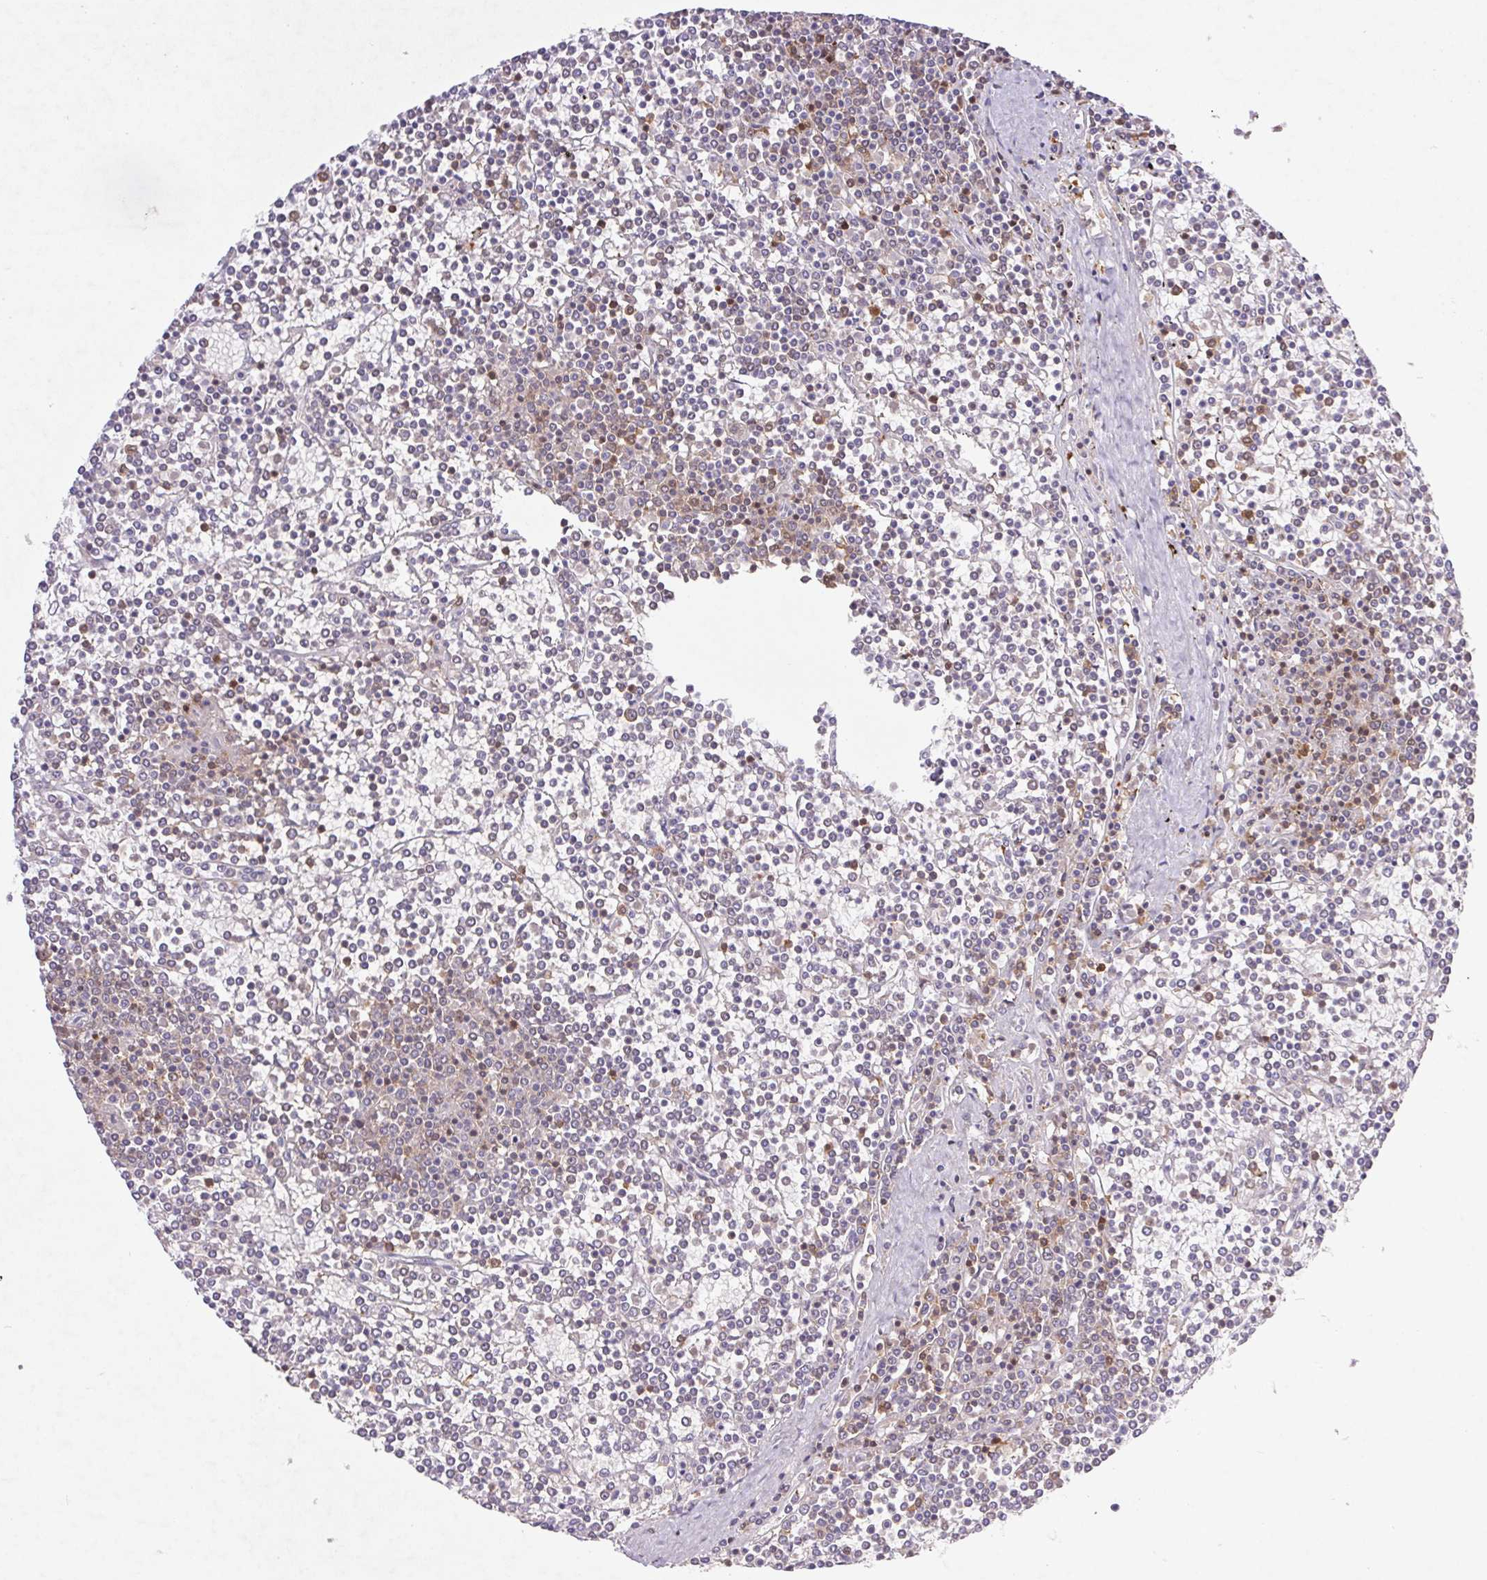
{"staining": {"intensity": "negative", "quantity": "none", "location": "none"}, "tissue": "lymphoma", "cell_type": "Tumor cells", "image_type": "cancer", "snomed": [{"axis": "morphology", "description": "Malignant lymphoma, non-Hodgkin's type, Low grade"}, {"axis": "topography", "description": "Spleen"}], "caption": "DAB immunohistochemical staining of human lymphoma demonstrates no significant positivity in tumor cells.", "gene": "APBB1IP", "patient": {"sex": "female", "age": 19}}